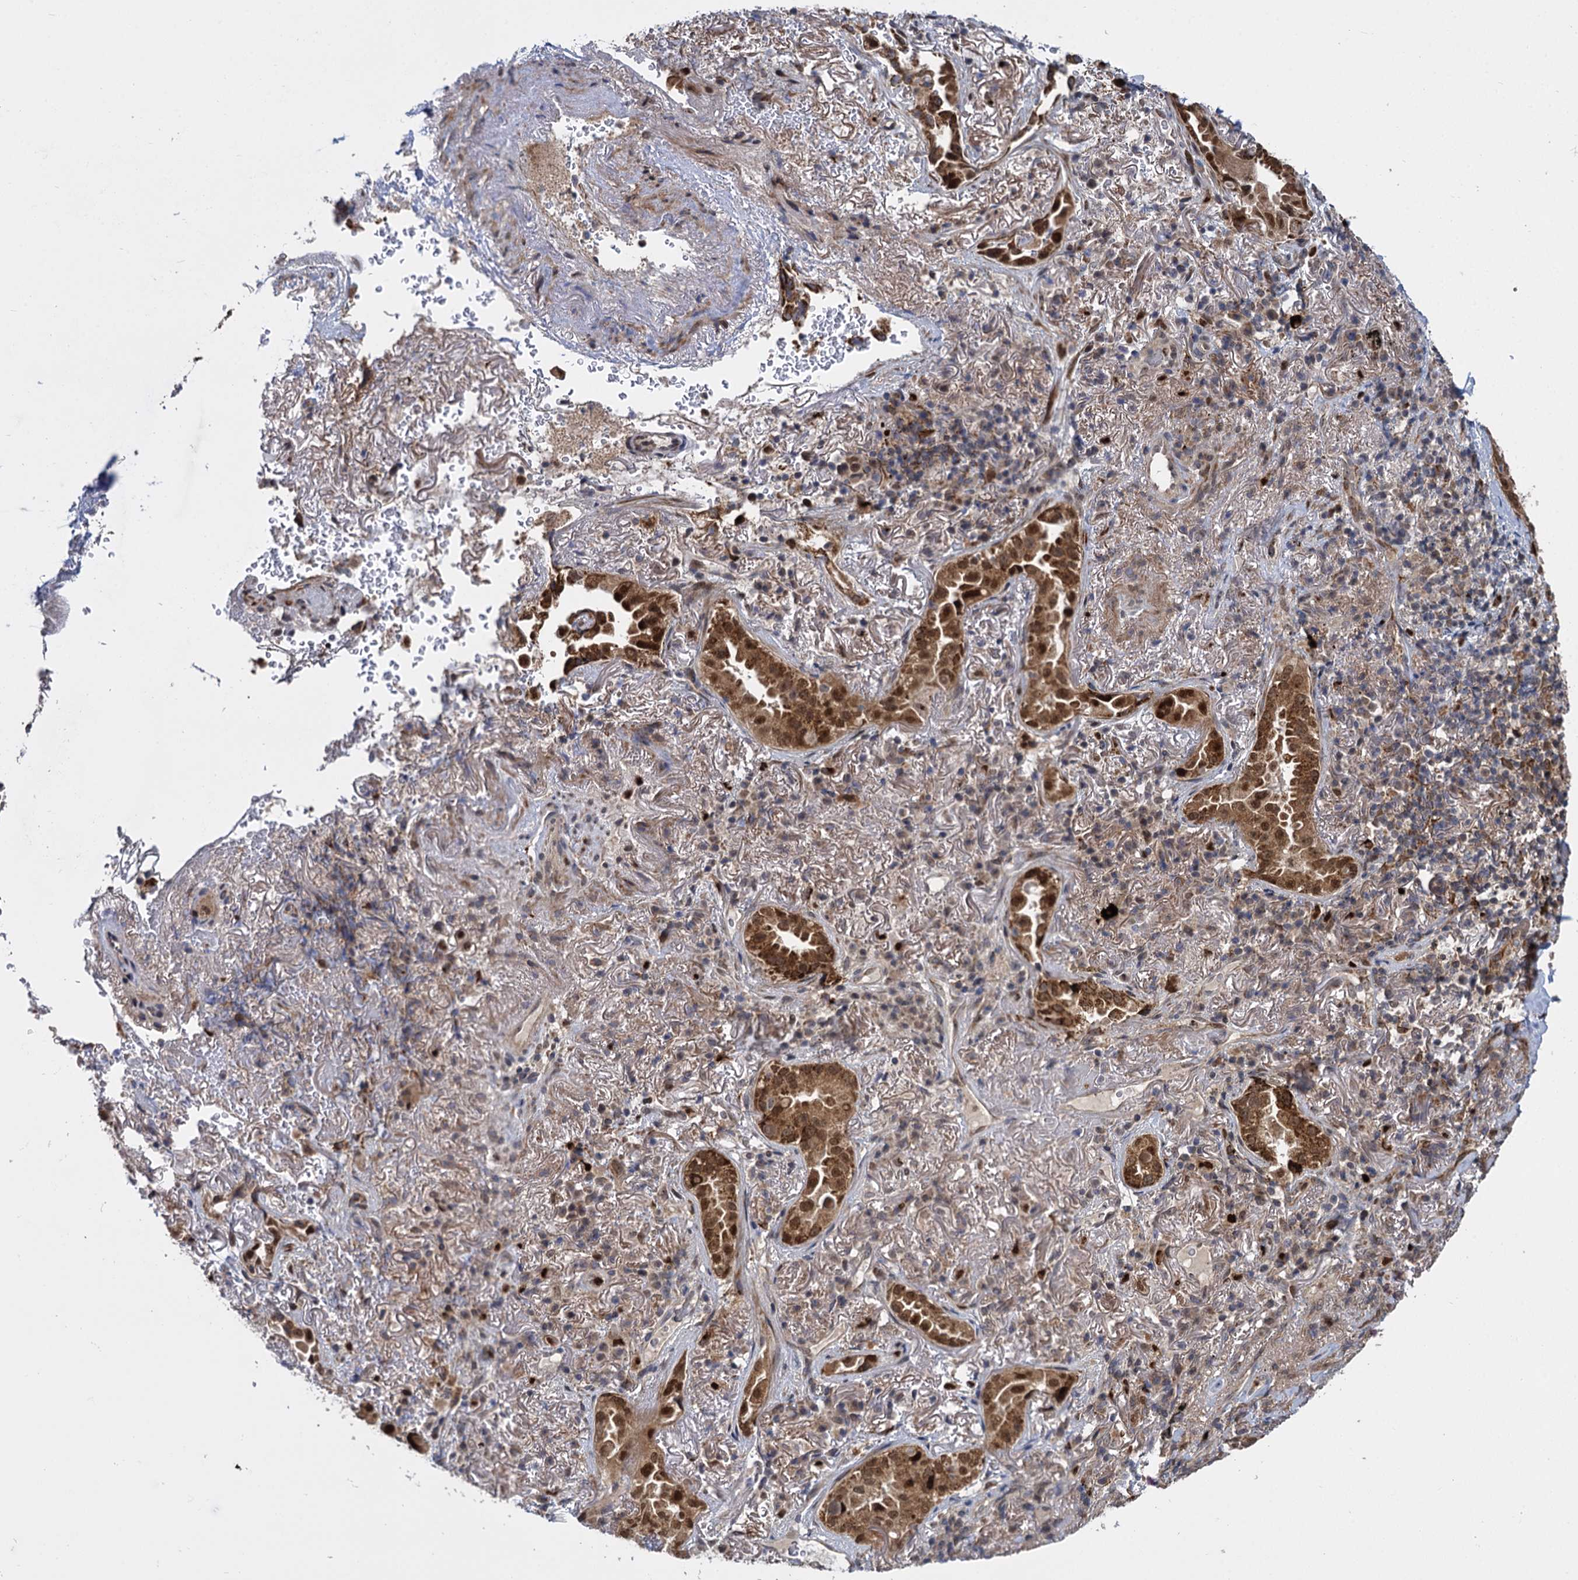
{"staining": {"intensity": "strong", "quantity": ">75%", "location": "cytoplasmic/membranous,nuclear"}, "tissue": "lung cancer", "cell_type": "Tumor cells", "image_type": "cancer", "snomed": [{"axis": "morphology", "description": "Adenocarcinoma, NOS"}, {"axis": "topography", "description": "Lung"}], "caption": "Immunohistochemical staining of adenocarcinoma (lung) displays high levels of strong cytoplasmic/membranous and nuclear protein staining in approximately >75% of tumor cells.", "gene": "GAL3ST4", "patient": {"sex": "female", "age": 69}}